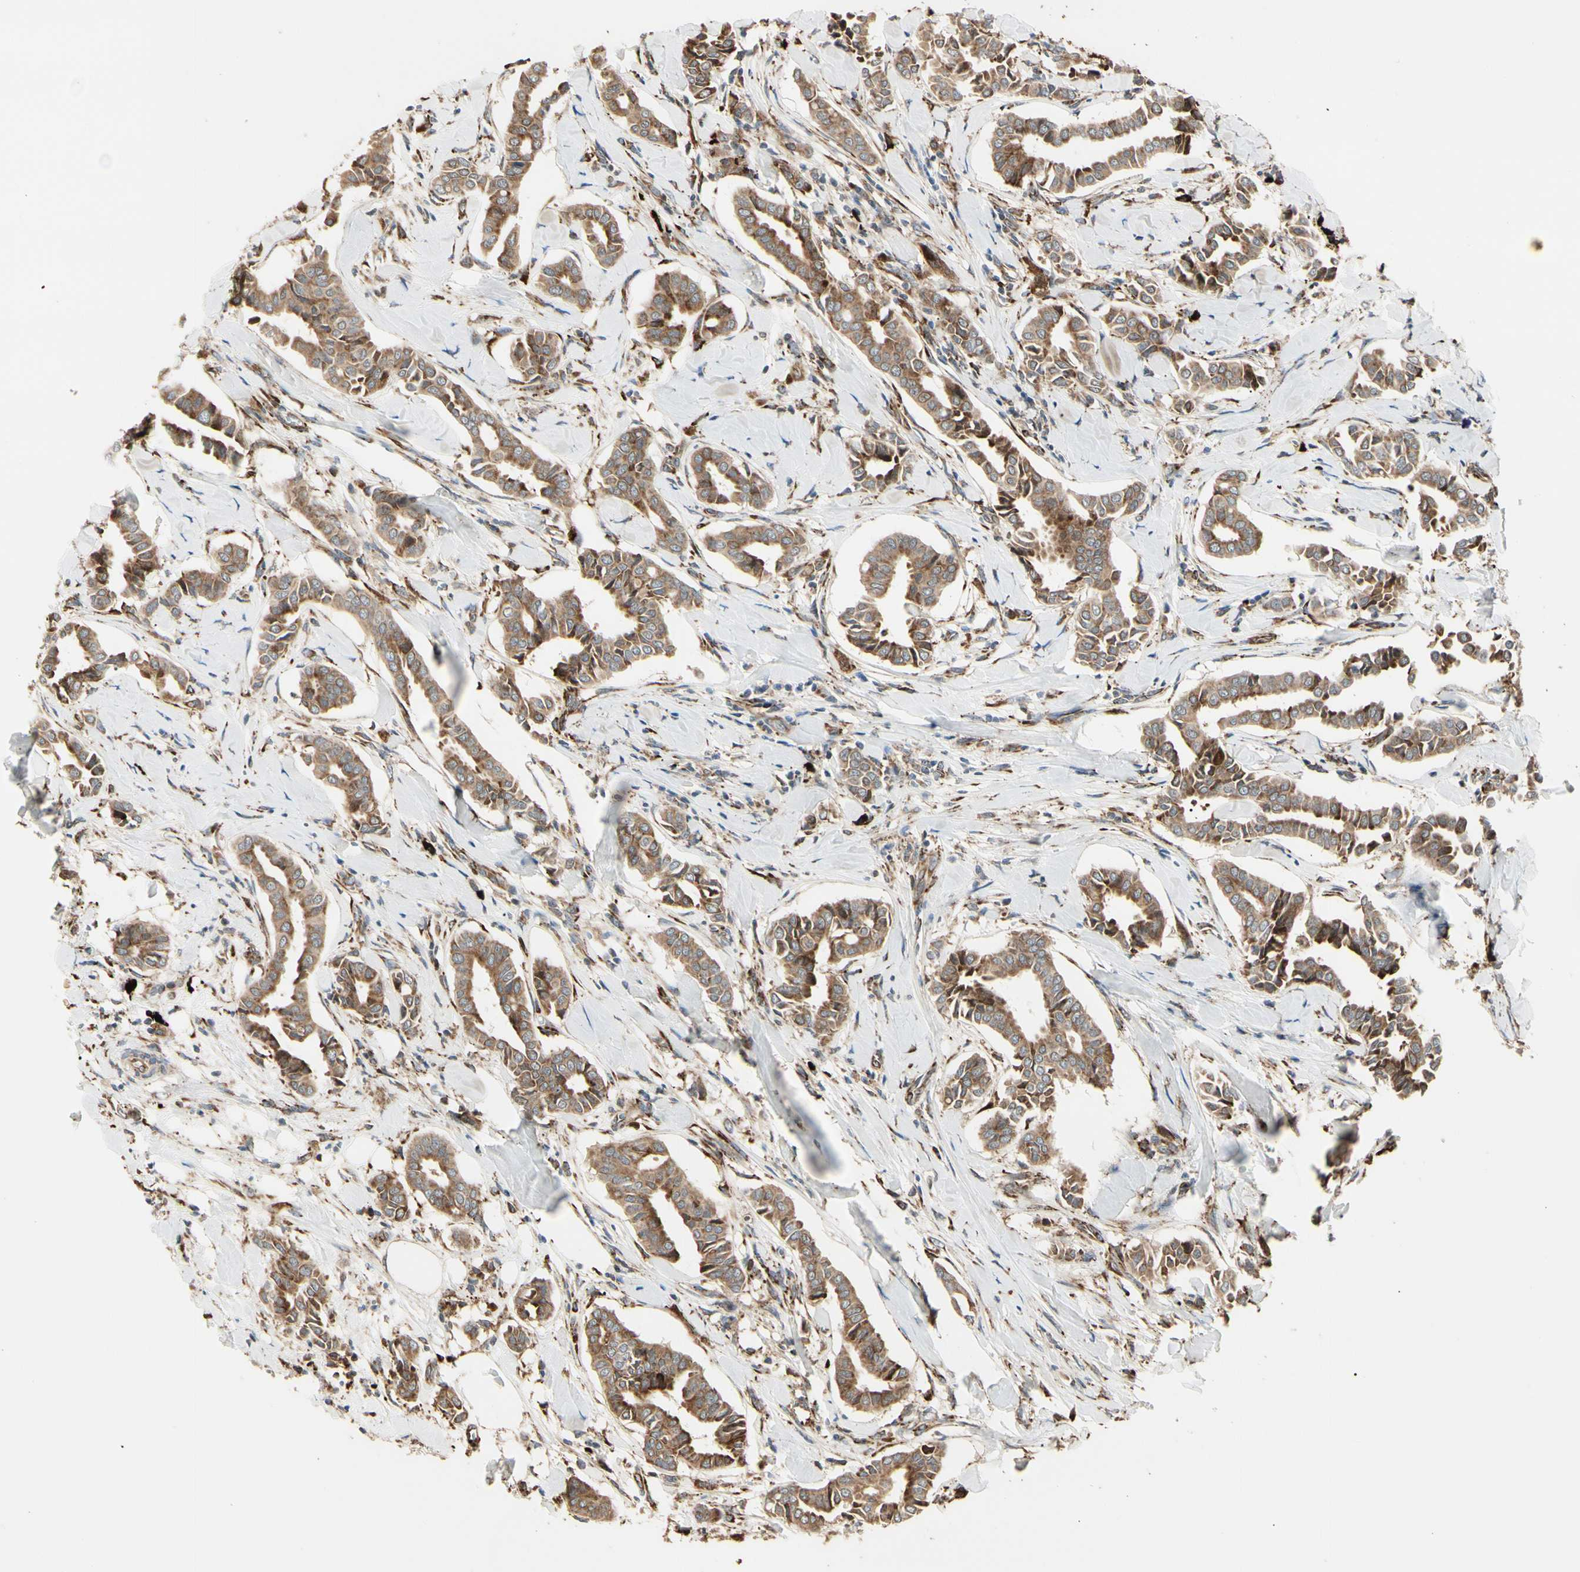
{"staining": {"intensity": "moderate", "quantity": ">75%", "location": "cytoplasmic/membranous"}, "tissue": "head and neck cancer", "cell_type": "Tumor cells", "image_type": "cancer", "snomed": [{"axis": "morphology", "description": "Adenocarcinoma, NOS"}, {"axis": "topography", "description": "Salivary gland"}, {"axis": "topography", "description": "Head-Neck"}], "caption": "Immunohistochemical staining of head and neck cancer (adenocarcinoma) shows medium levels of moderate cytoplasmic/membranous protein positivity in approximately >75% of tumor cells.", "gene": "HSP90B1", "patient": {"sex": "female", "age": 59}}